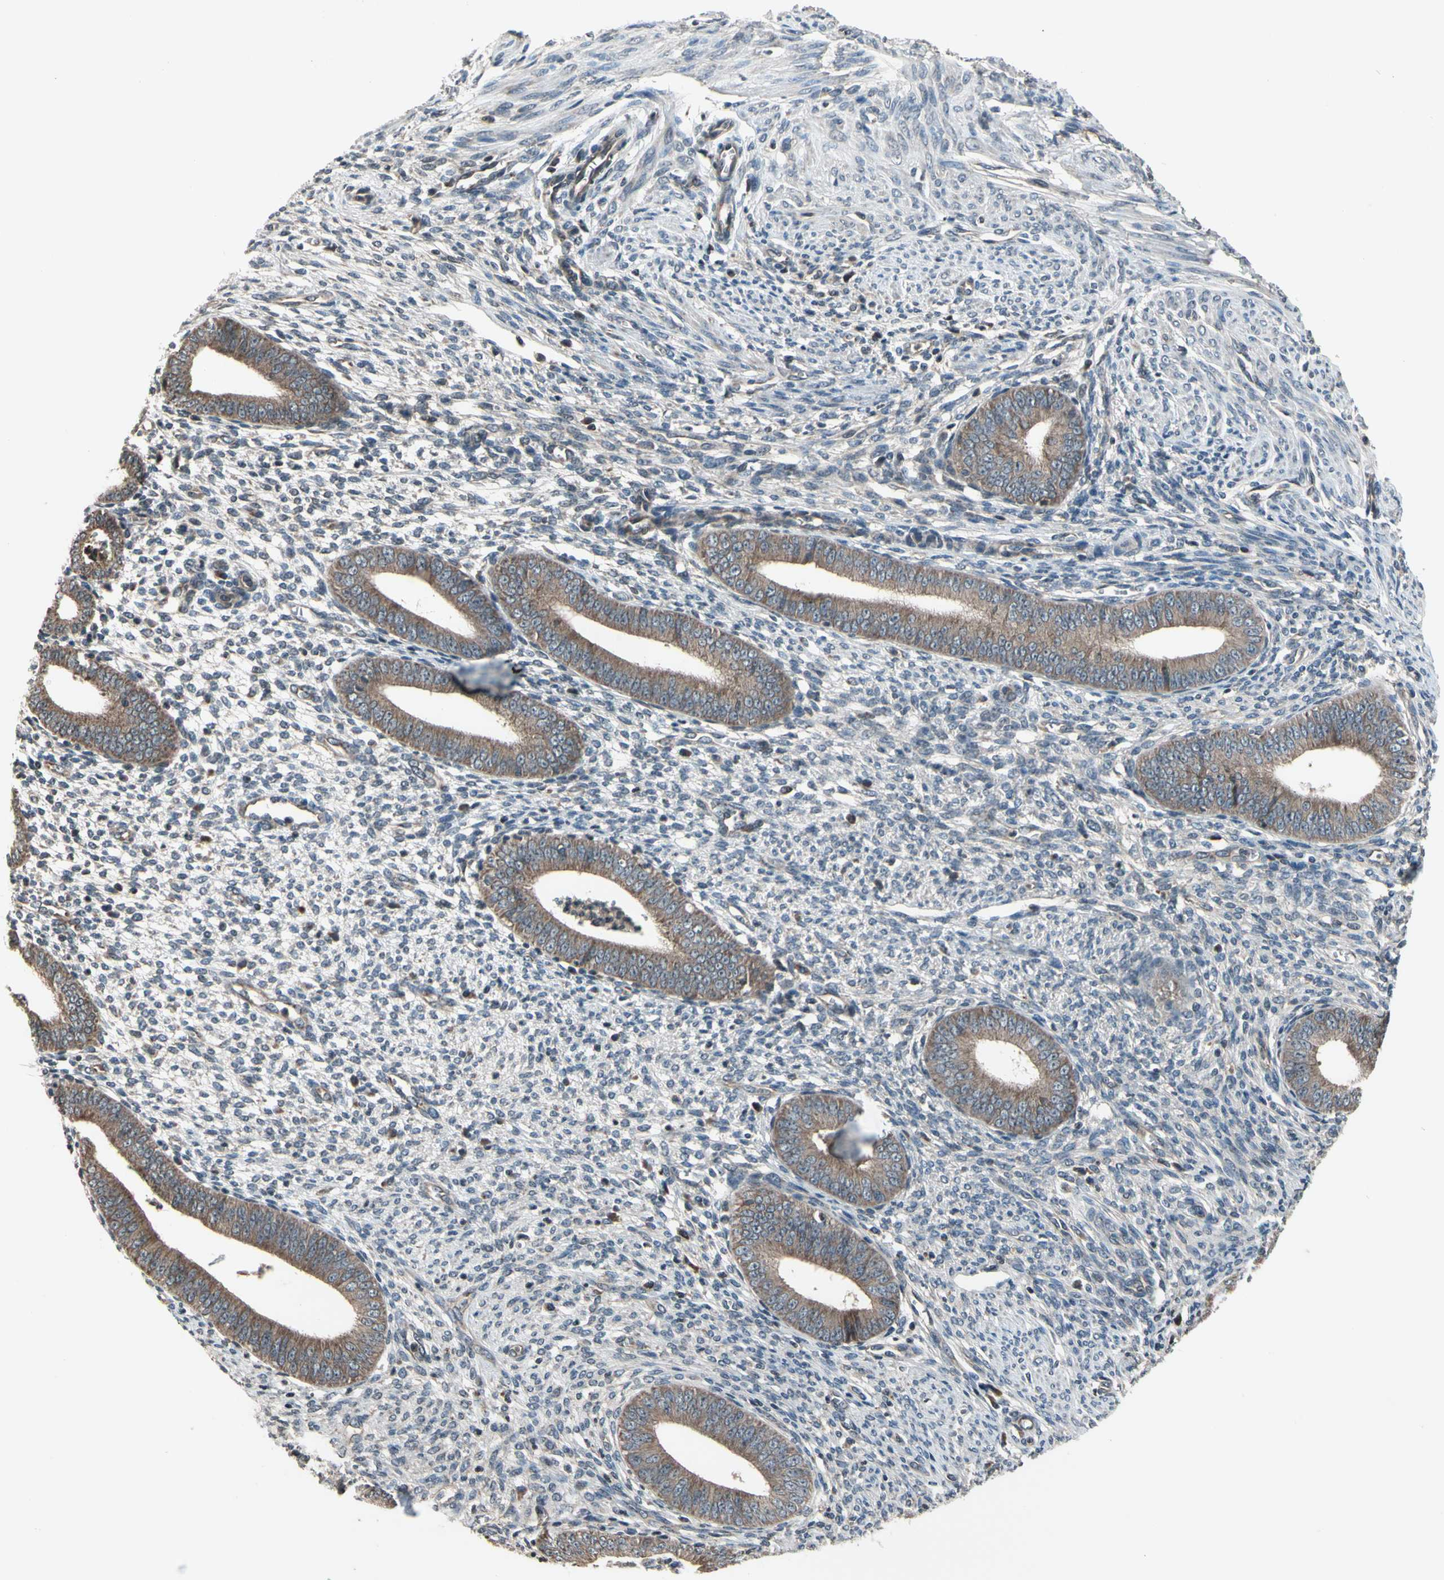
{"staining": {"intensity": "negative", "quantity": "none", "location": "none"}, "tissue": "endometrium", "cell_type": "Cells in endometrial stroma", "image_type": "normal", "snomed": [{"axis": "morphology", "description": "Normal tissue, NOS"}, {"axis": "topography", "description": "Endometrium"}], "caption": "This micrograph is of benign endometrium stained with immunohistochemistry to label a protein in brown with the nuclei are counter-stained blue. There is no staining in cells in endometrial stroma. (Stains: DAB (3,3'-diaminobenzidine) immunohistochemistry with hematoxylin counter stain, Microscopy: brightfield microscopy at high magnification).", "gene": "MBTPS2", "patient": {"sex": "female", "age": 35}}